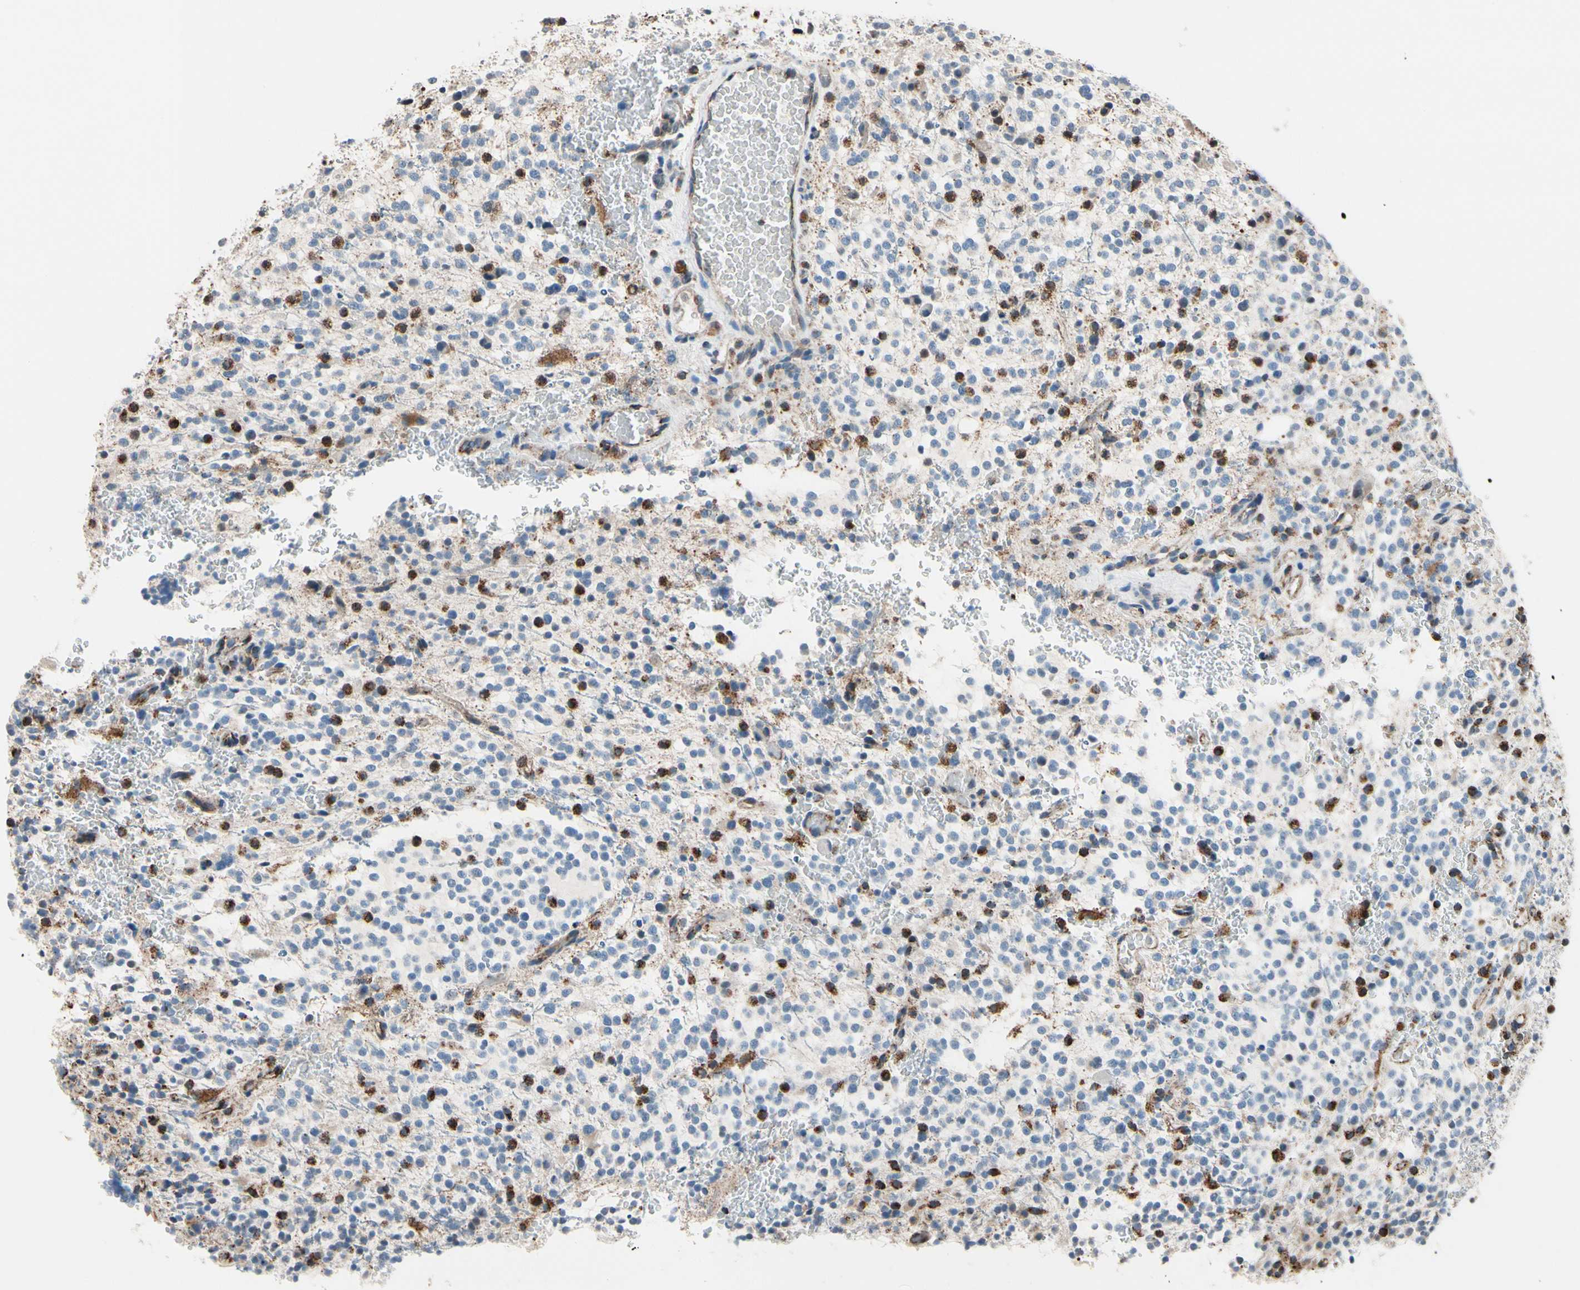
{"staining": {"intensity": "strong", "quantity": "25%-75%", "location": "cytoplasmic/membranous,nuclear"}, "tissue": "glioma", "cell_type": "Tumor cells", "image_type": "cancer", "snomed": [{"axis": "morphology", "description": "Glioma, malignant, High grade"}, {"axis": "topography", "description": "Brain"}], "caption": "Protein staining of malignant glioma (high-grade) tissue demonstrates strong cytoplasmic/membranous and nuclear expression in about 25%-75% of tumor cells. (DAB (3,3'-diaminobenzidine) = brown stain, brightfield microscopy at high magnification).", "gene": "TMEM176A", "patient": {"sex": "male", "age": 48}}